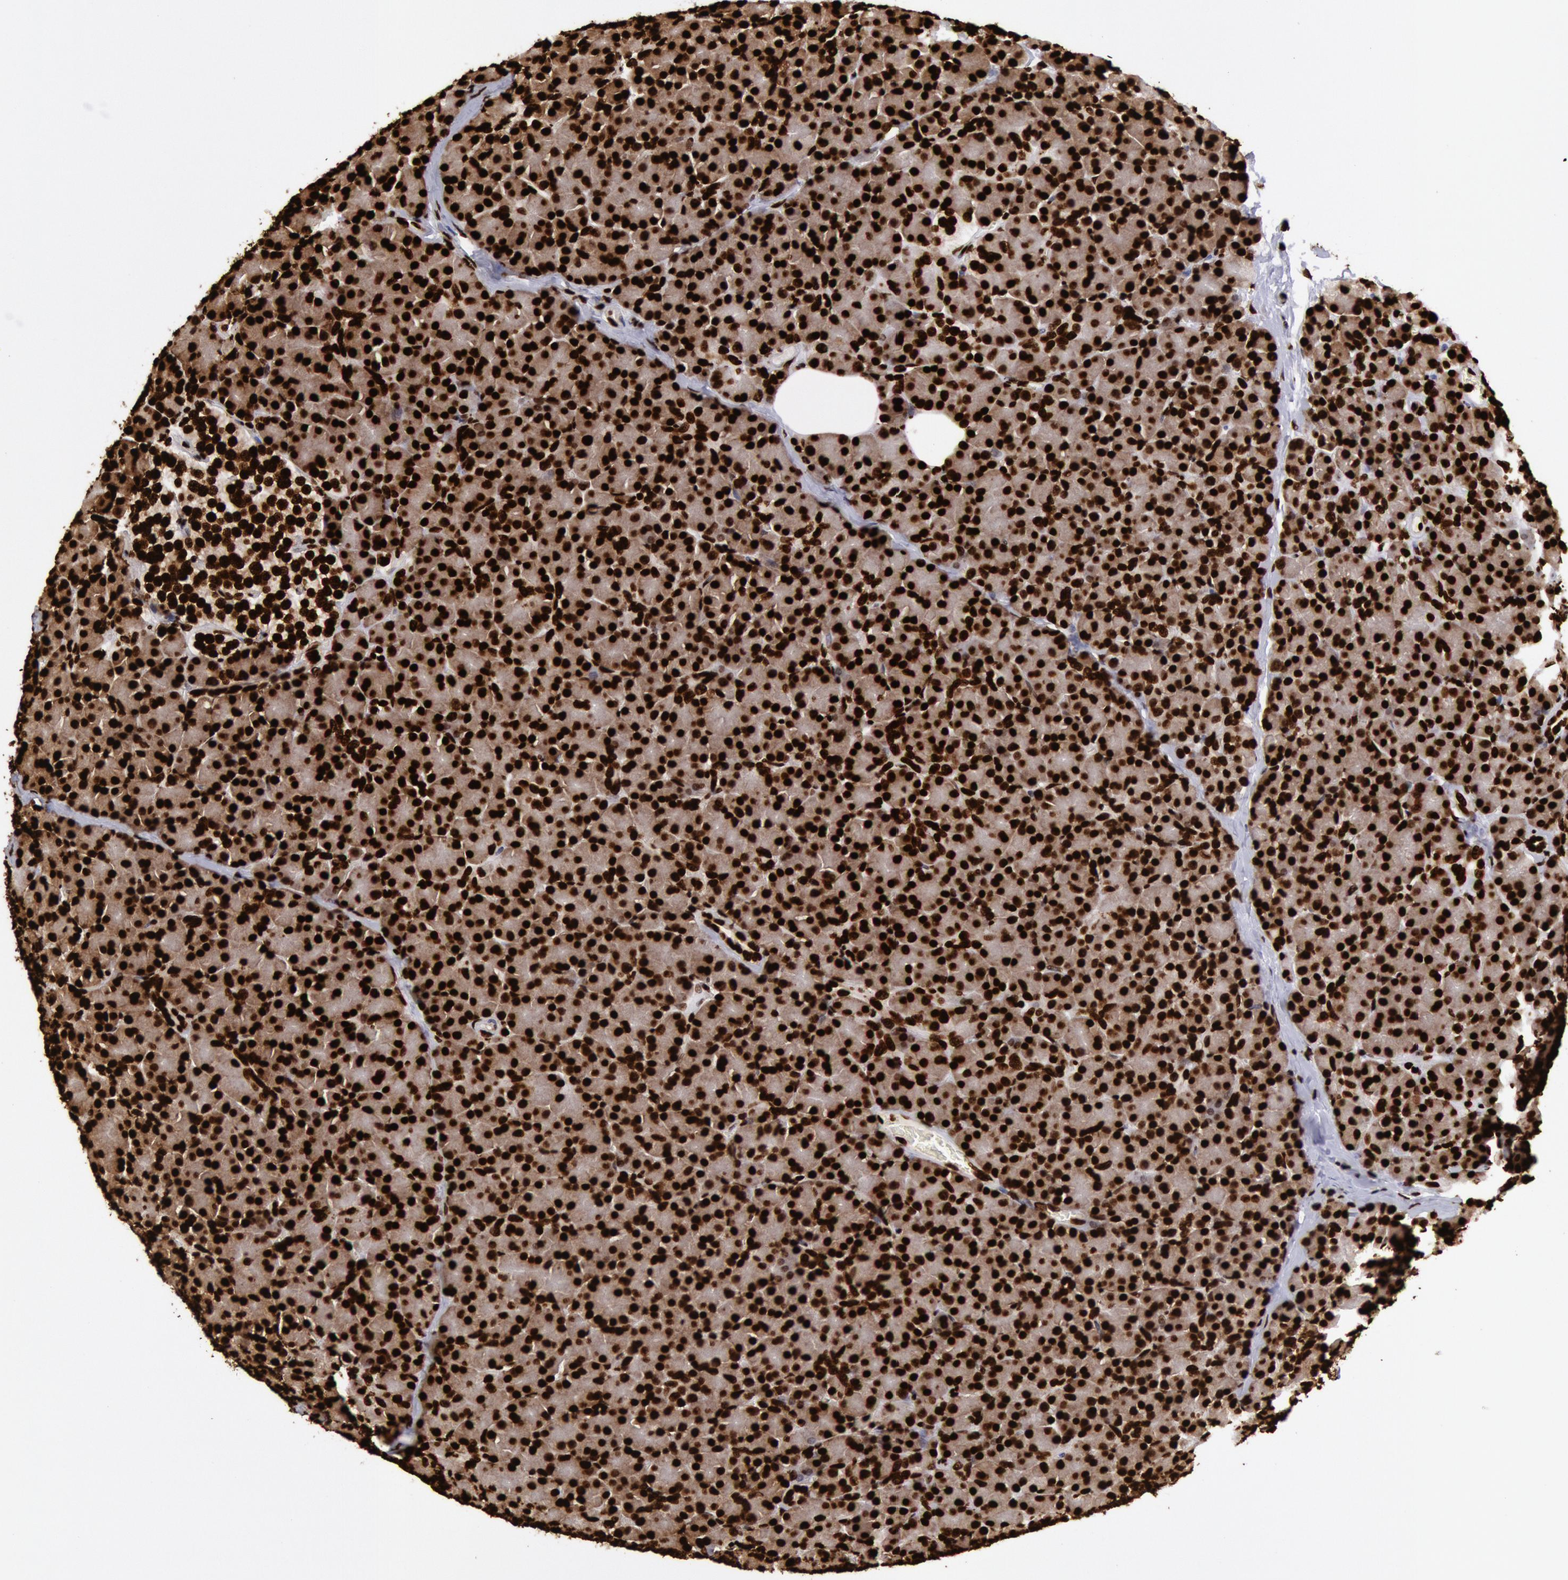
{"staining": {"intensity": "strong", "quantity": ">75%", "location": "nuclear"}, "tissue": "pancreas", "cell_type": "Exocrine glandular cells", "image_type": "normal", "snomed": [{"axis": "morphology", "description": "Normal tissue, NOS"}, {"axis": "topography", "description": "Pancreas"}], "caption": "About >75% of exocrine glandular cells in benign human pancreas show strong nuclear protein staining as visualized by brown immunohistochemical staining.", "gene": "H3", "patient": {"sex": "female", "age": 43}}